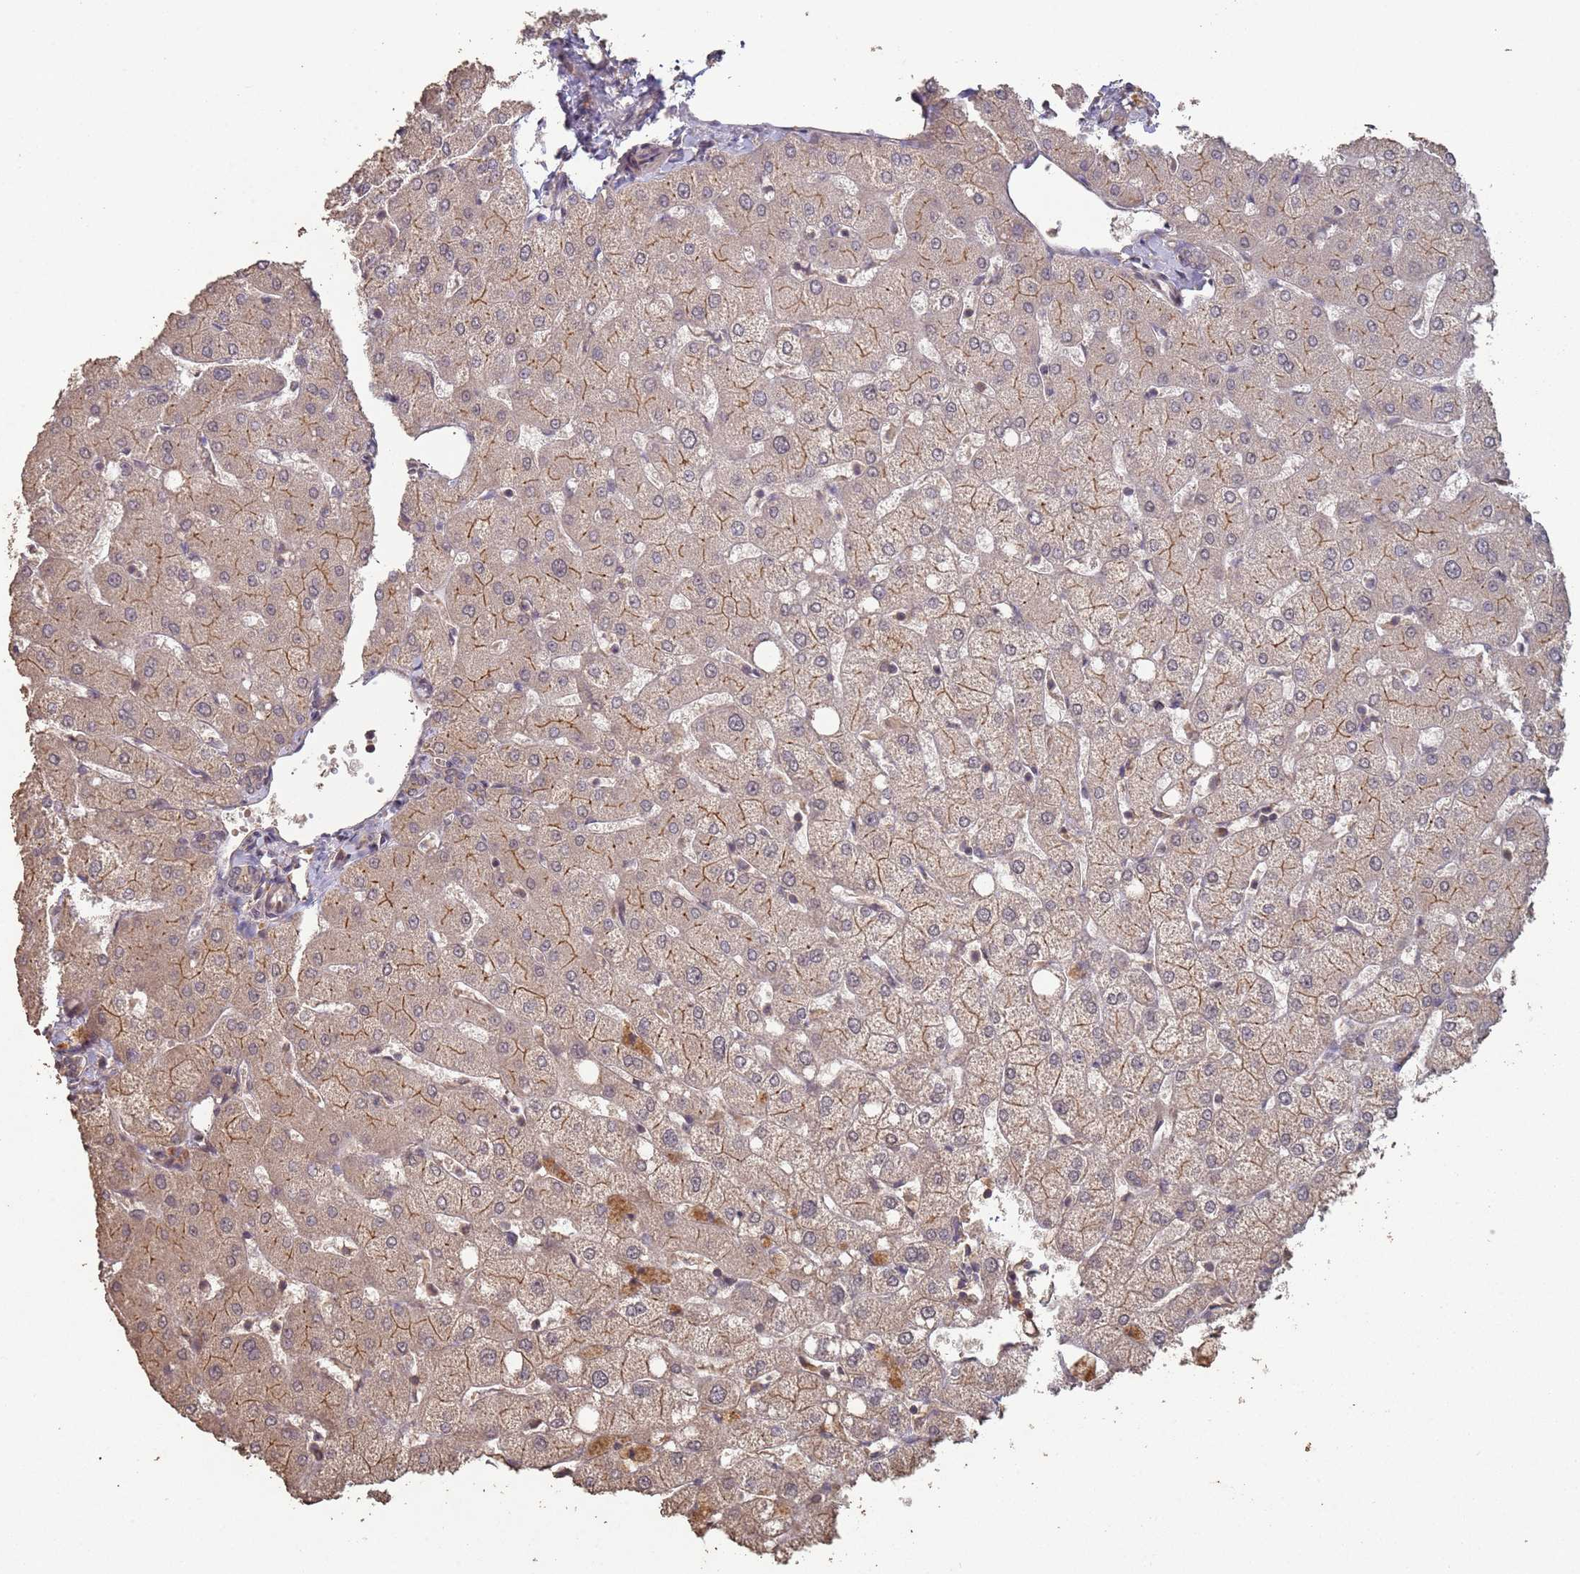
{"staining": {"intensity": "weak", "quantity": "<25%", "location": "cytoplasmic/membranous"}, "tissue": "liver", "cell_type": "Cholangiocytes", "image_type": "normal", "snomed": [{"axis": "morphology", "description": "Normal tissue, NOS"}, {"axis": "topography", "description": "Liver"}], "caption": "DAB (3,3'-diaminobenzidine) immunohistochemical staining of unremarkable human liver reveals no significant positivity in cholangiocytes.", "gene": "FRAT1", "patient": {"sex": "female", "age": 54}}